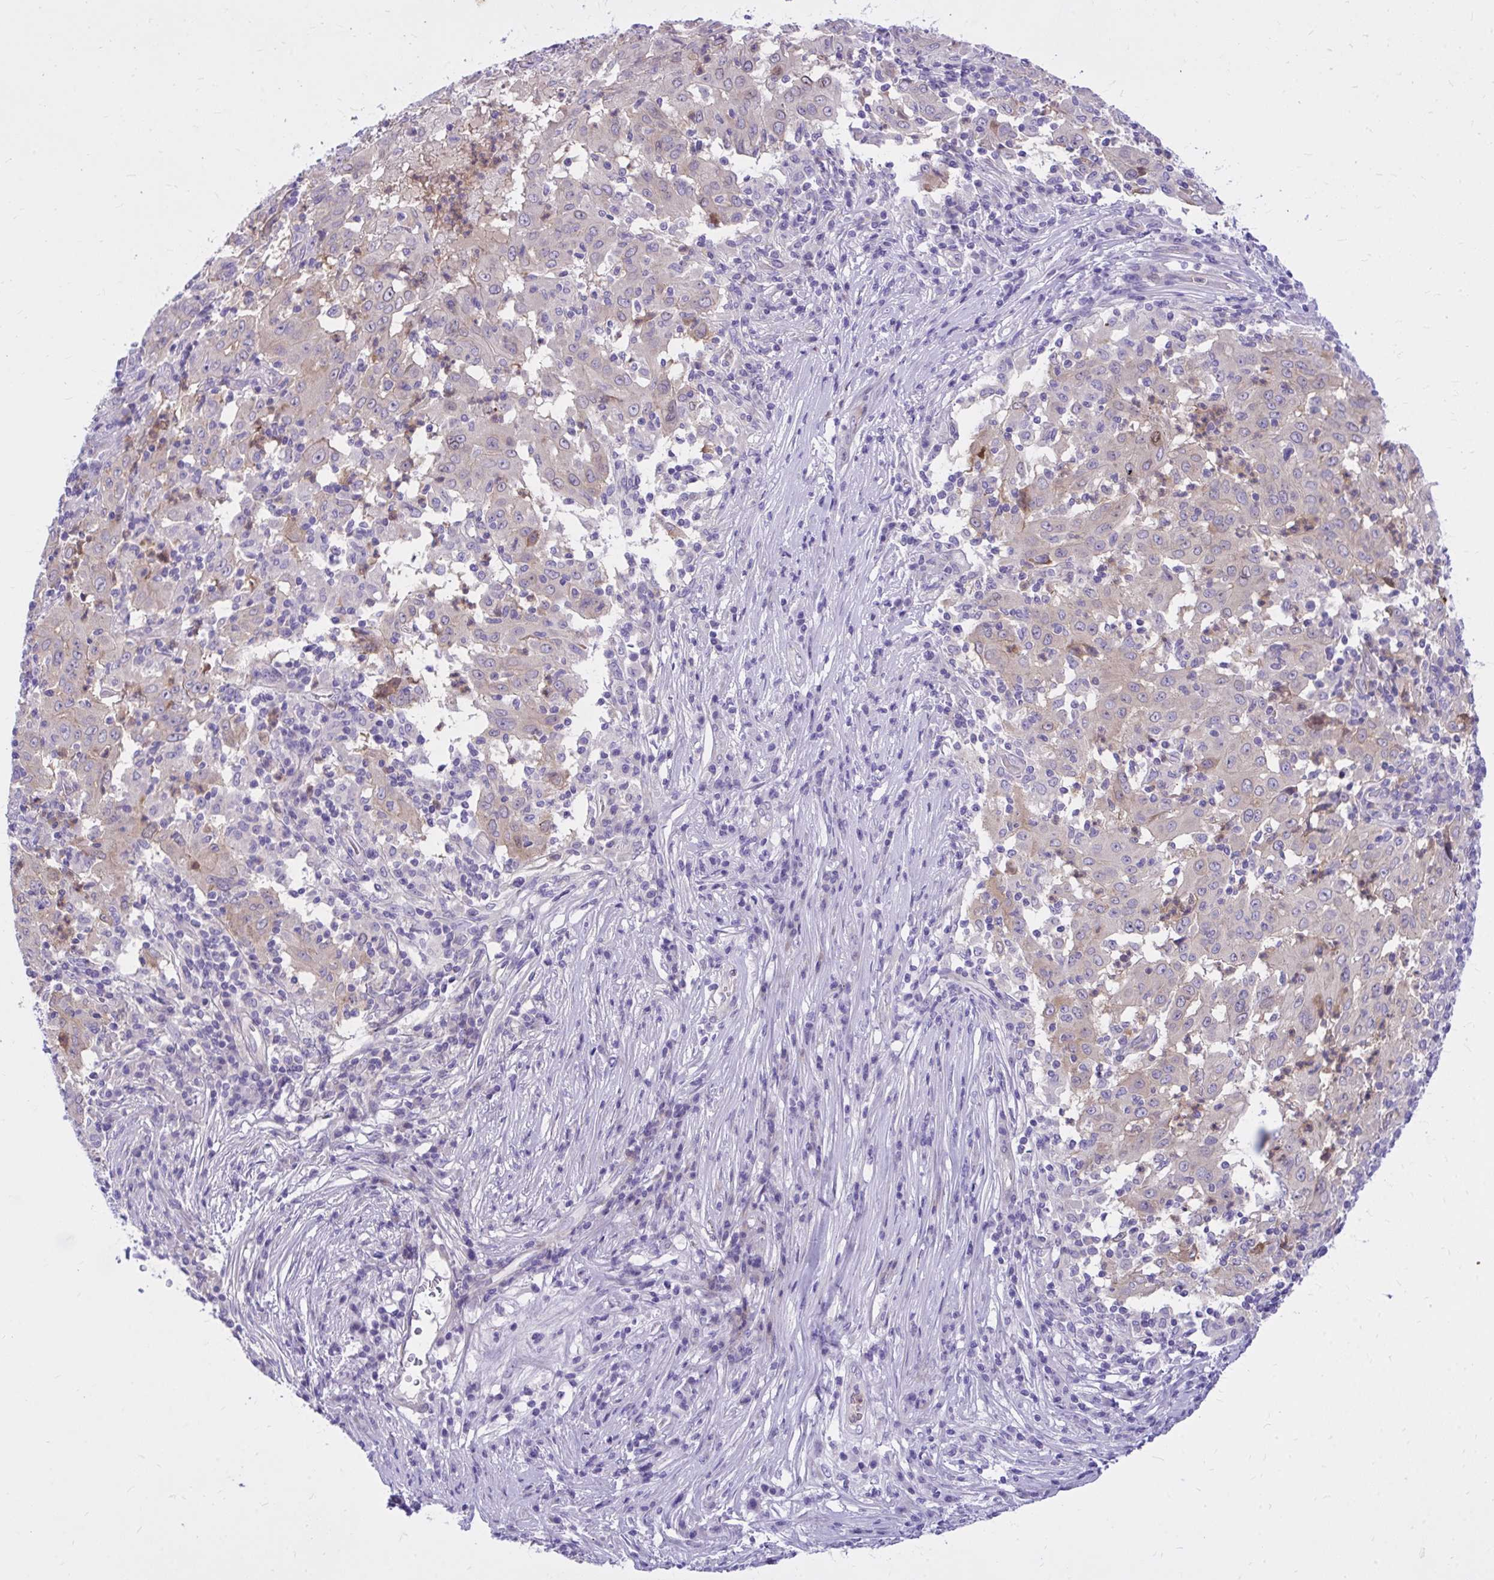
{"staining": {"intensity": "weak", "quantity": "<25%", "location": "cytoplasmic/membranous"}, "tissue": "pancreatic cancer", "cell_type": "Tumor cells", "image_type": "cancer", "snomed": [{"axis": "morphology", "description": "Adenocarcinoma, NOS"}, {"axis": "topography", "description": "Pancreas"}], "caption": "Immunohistochemistry photomicrograph of neoplastic tissue: human pancreatic adenocarcinoma stained with DAB exhibits no significant protein expression in tumor cells.", "gene": "ADAMTSL1", "patient": {"sex": "male", "age": 63}}